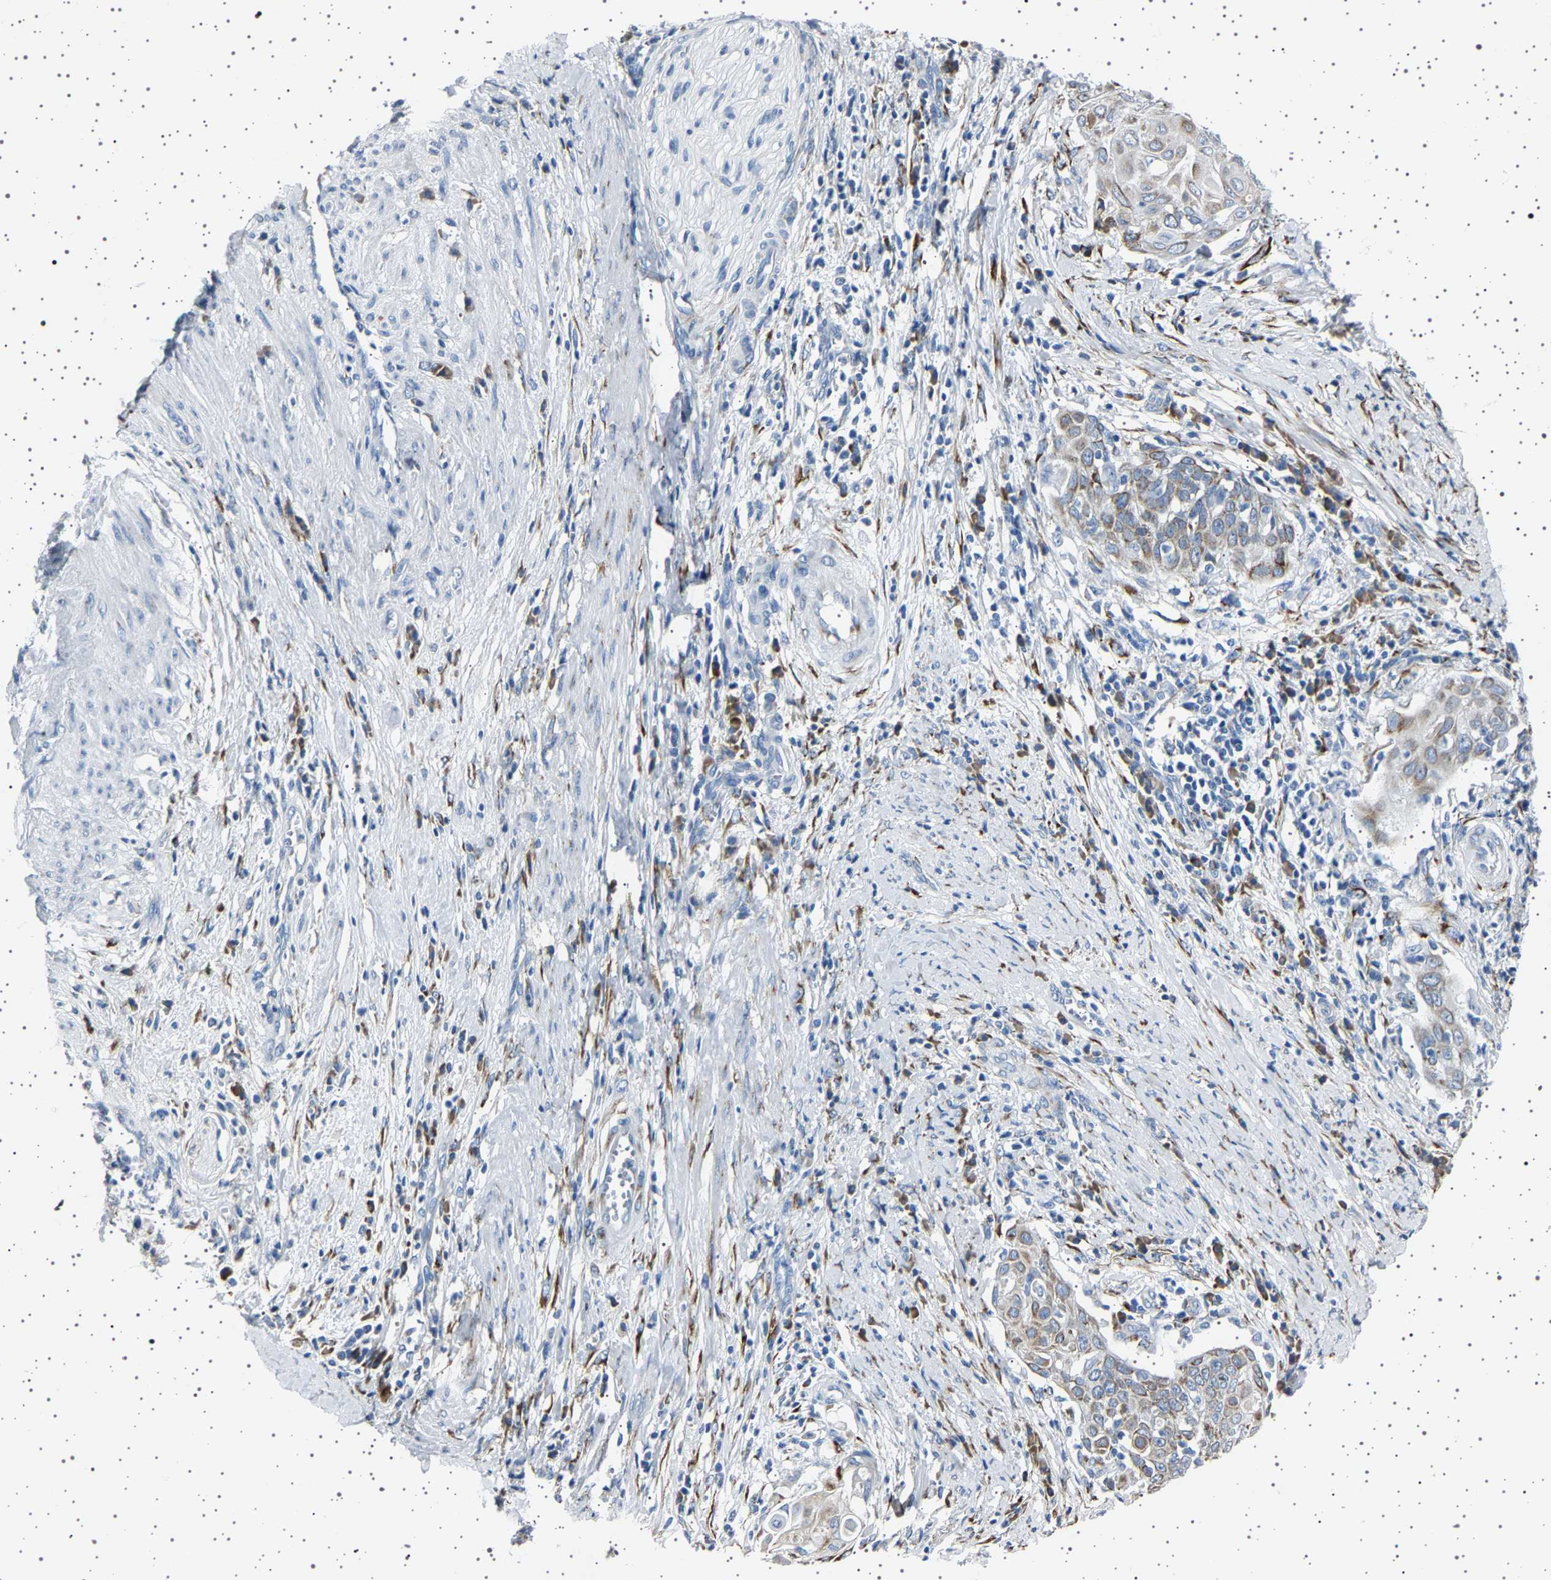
{"staining": {"intensity": "weak", "quantity": "25%-75%", "location": "cytoplasmic/membranous"}, "tissue": "cervical cancer", "cell_type": "Tumor cells", "image_type": "cancer", "snomed": [{"axis": "morphology", "description": "Squamous cell carcinoma, NOS"}, {"axis": "topography", "description": "Cervix"}], "caption": "This is an image of IHC staining of cervical cancer, which shows weak expression in the cytoplasmic/membranous of tumor cells.", "gene": "FTCD", "patient": {"sex": "female", "age": 39}}